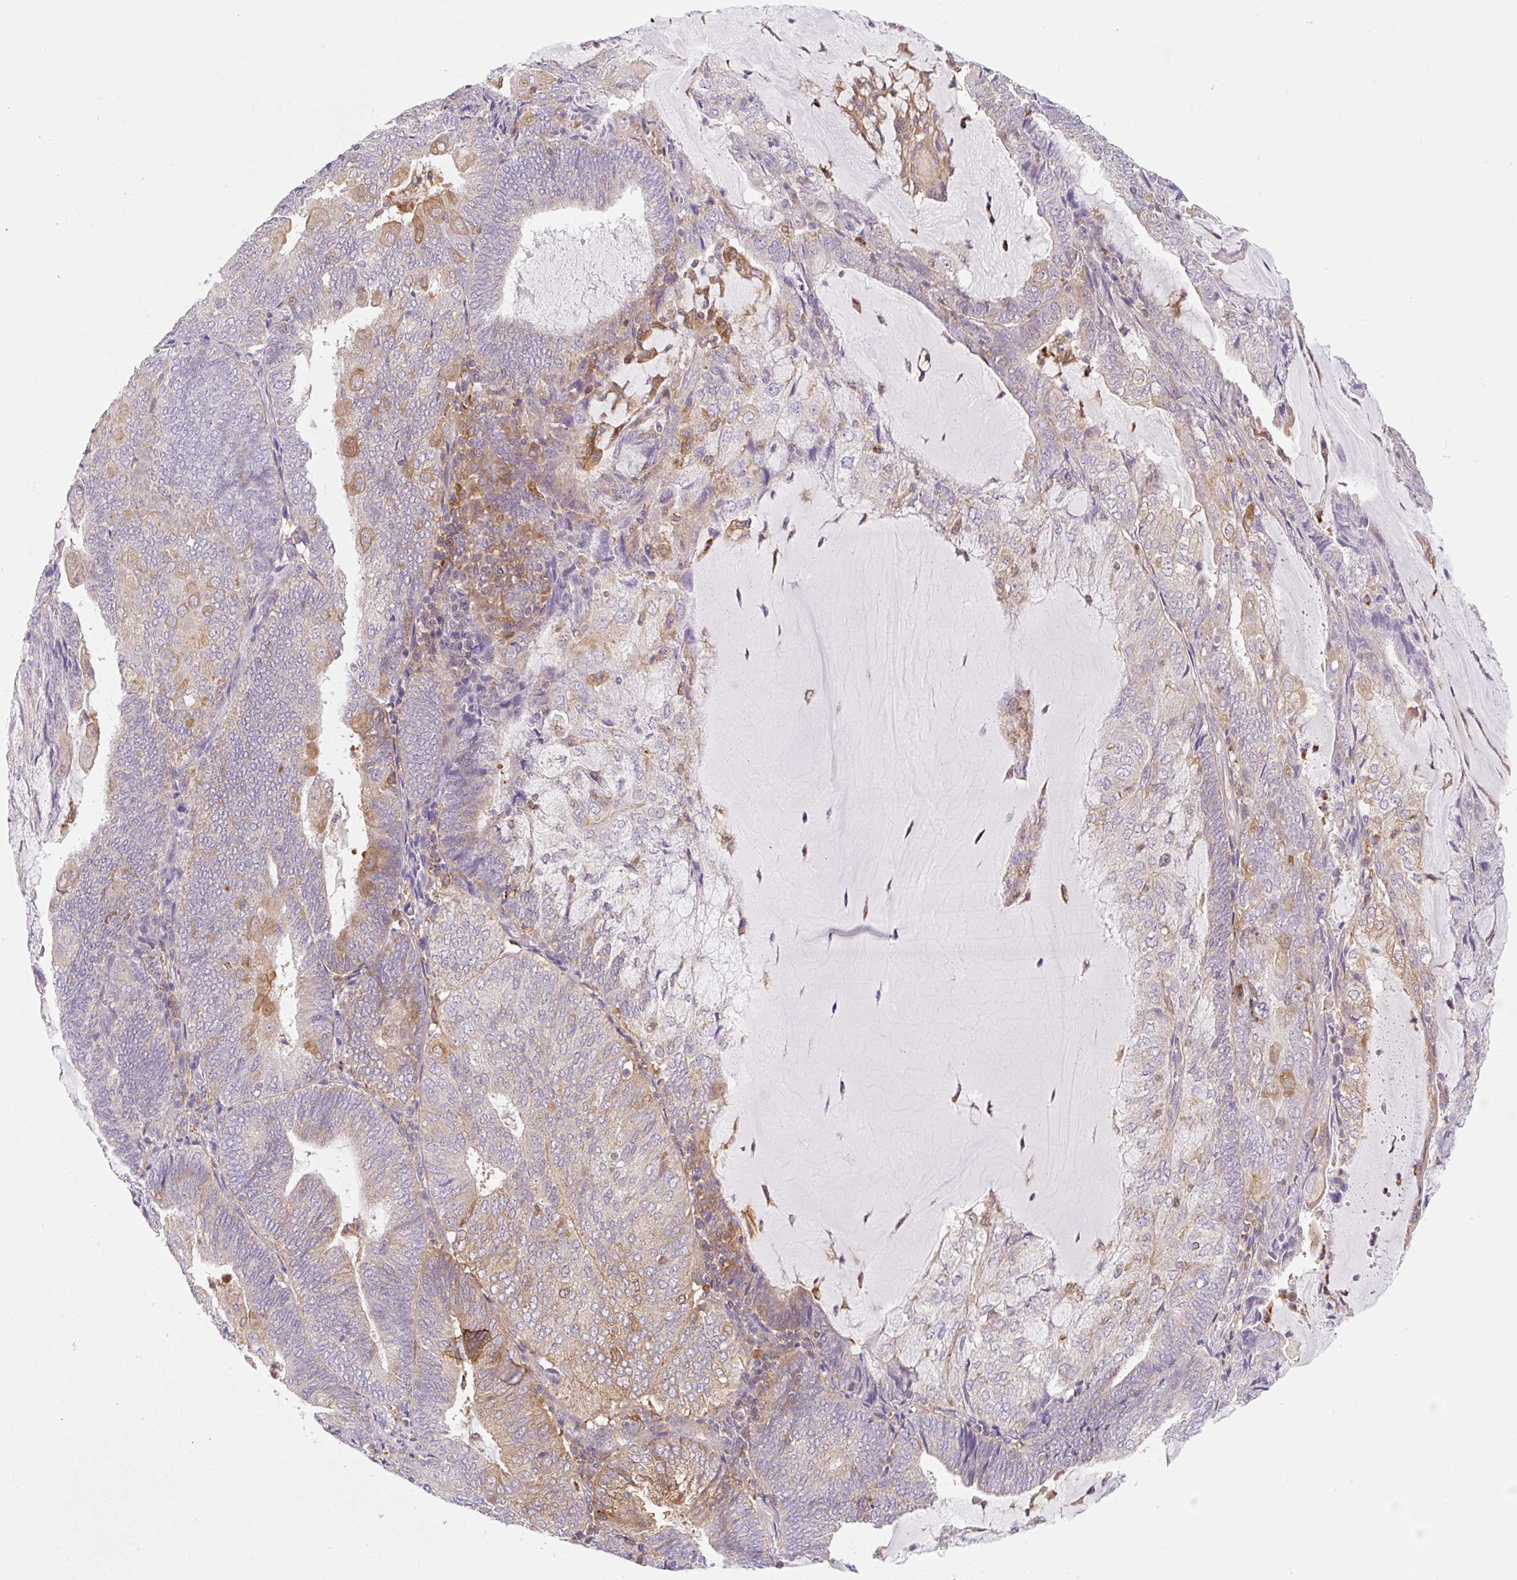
{"staining": {"intensity": "moderate", "quantity": "<25%", "location": "cytoplasmic/membranous"}, "tissue": "endometrial cancer", "cell_type": "Tumor cells", "image_type": "cancer", "snomed": [{"axis": "morphology", "description": "Adenocarcinoma, NOS"}, {"axis": "topography", "description": "Endometrium"}], "caption": "Protein analysis of endometrial adenocarcinoma tissue displays moderate cytoplasmic/membranous expression in approximately <25% of tumor cells.", "gene": "OMA1", "patient": {"sex": "female", "age": 81}}